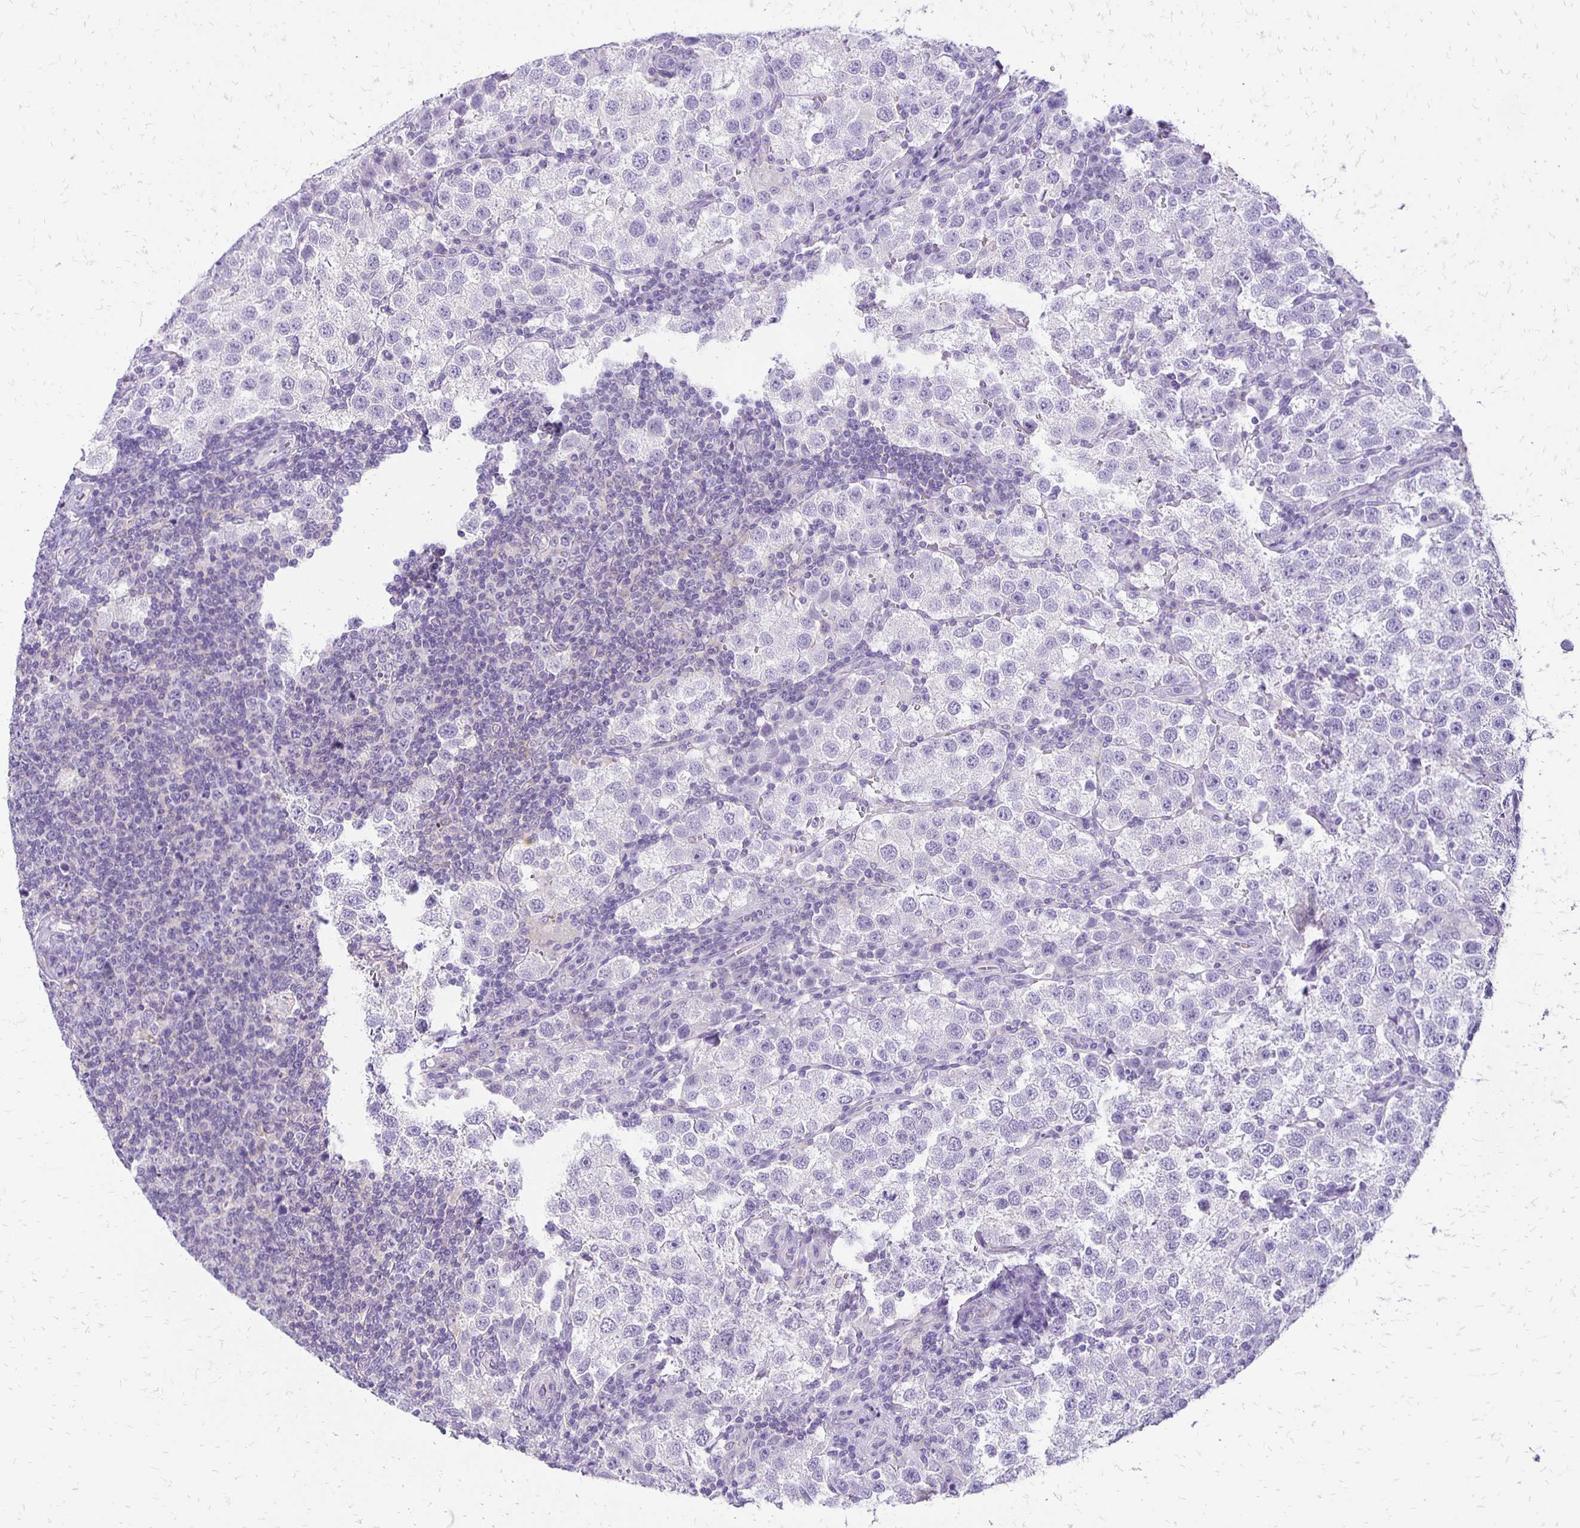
{"staining": {"intensity": "negative", "quantity": "none", "location": "none"}, "tissue": "testis cancer", "cell_type": "Tumor cells", "image_type": "cancer", "snomed": [{"axis": "morphology", "description": "Seminoma, NOS"}, {"axis": "topography", "description": "Testis"}], "caption": "Tumor cells are negative for protein expression in human testis cancer (seminoma).", "gene": "ANKRD45", "patient": {"sex": "male", "age": 37}}